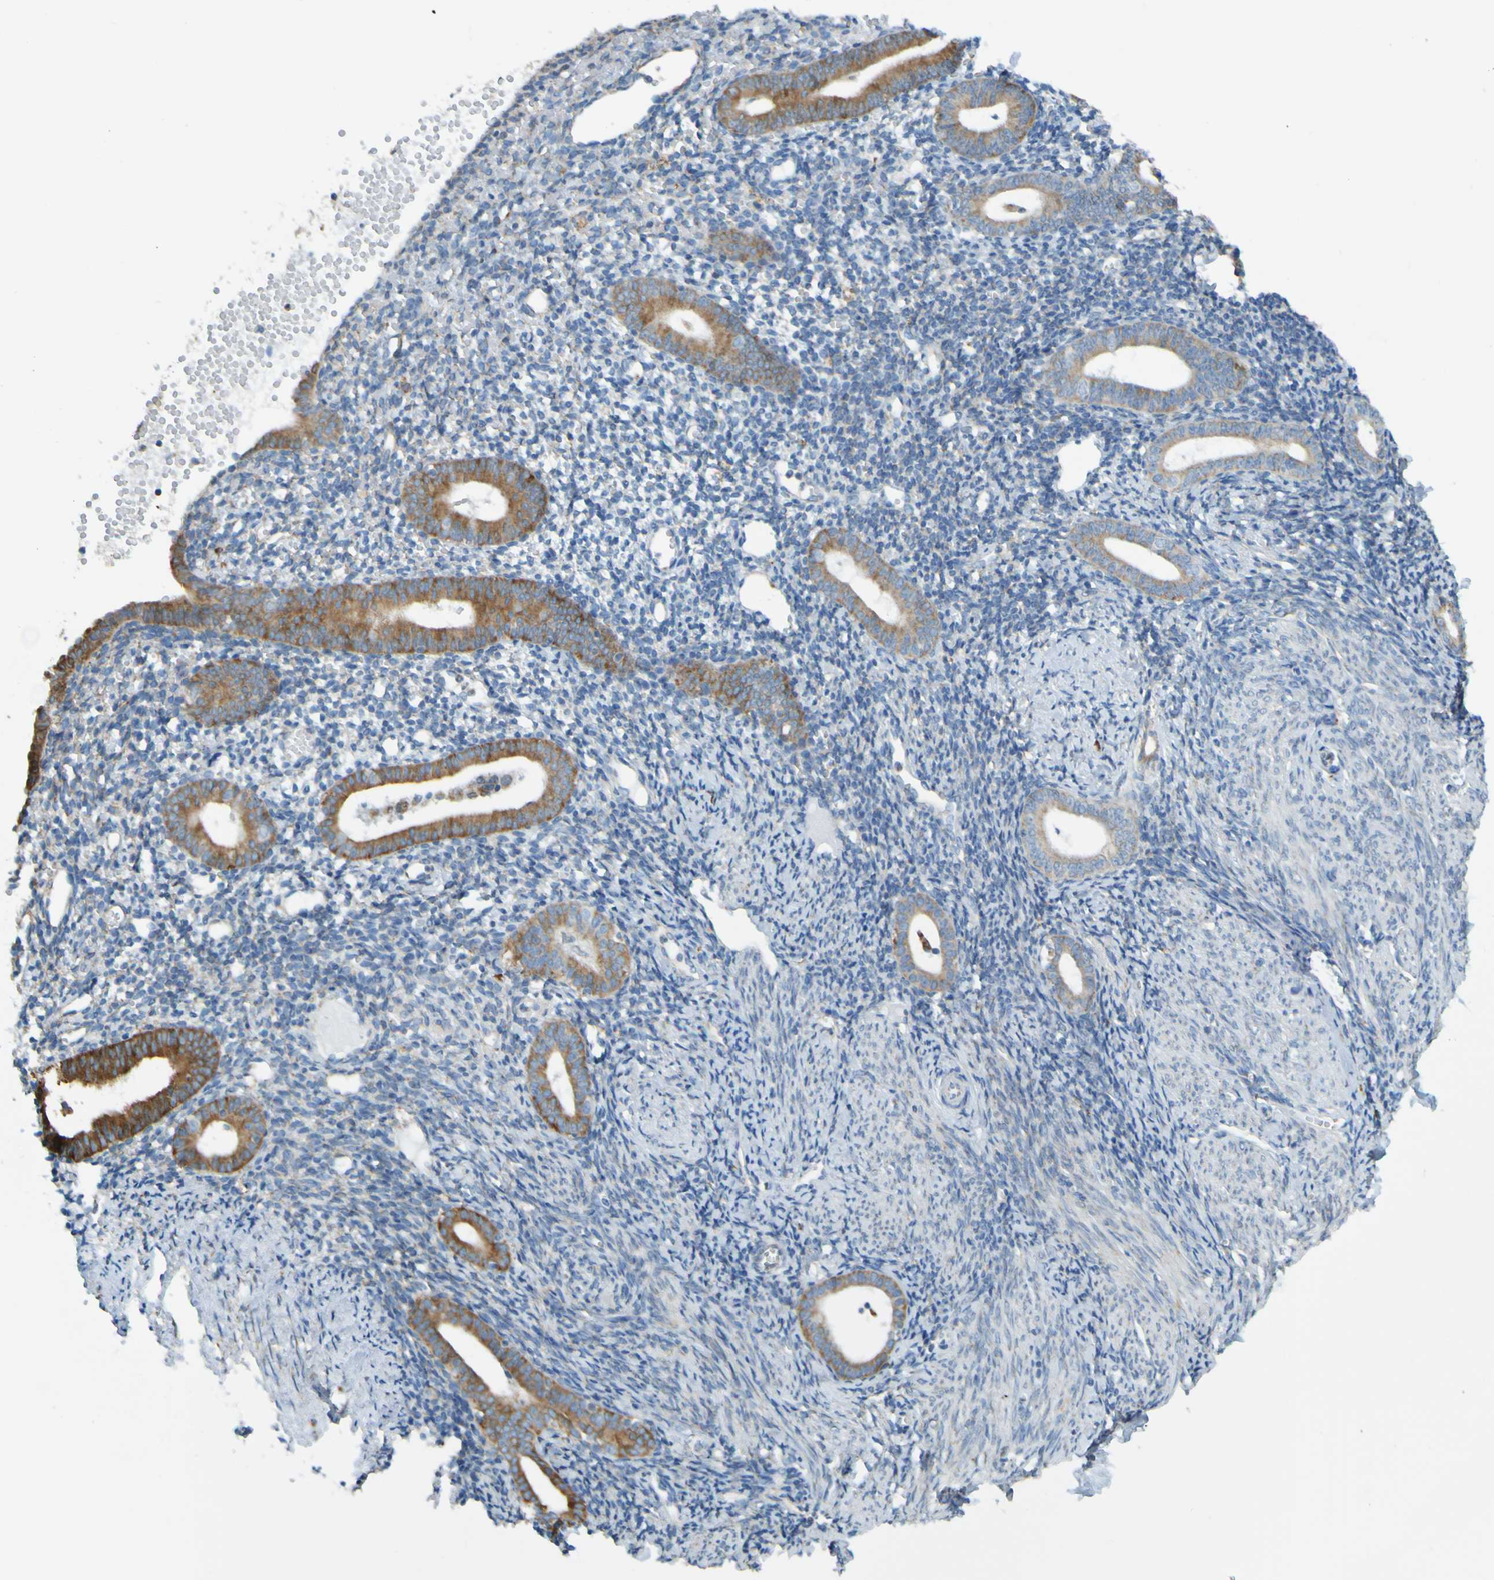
{"staining": {"intensity": "negative", "quantity": "none", "location": "none"}, "tissue": "endometrium", "cell_type": "Cells in endometrial stroma", "image_type": "normal", "snomed": [{"axis": "morphology", "description": "Normal tissue, NOS"}, {"axis": "topography", "description": "Endometrium"}], "caption": "This is an immunohistochemistry photomicrograph of benign endometrium. There is no expression in cells in endometrial stroma.", "gene": "SSR1", "patient": {"sex": "female", "age": 50}}